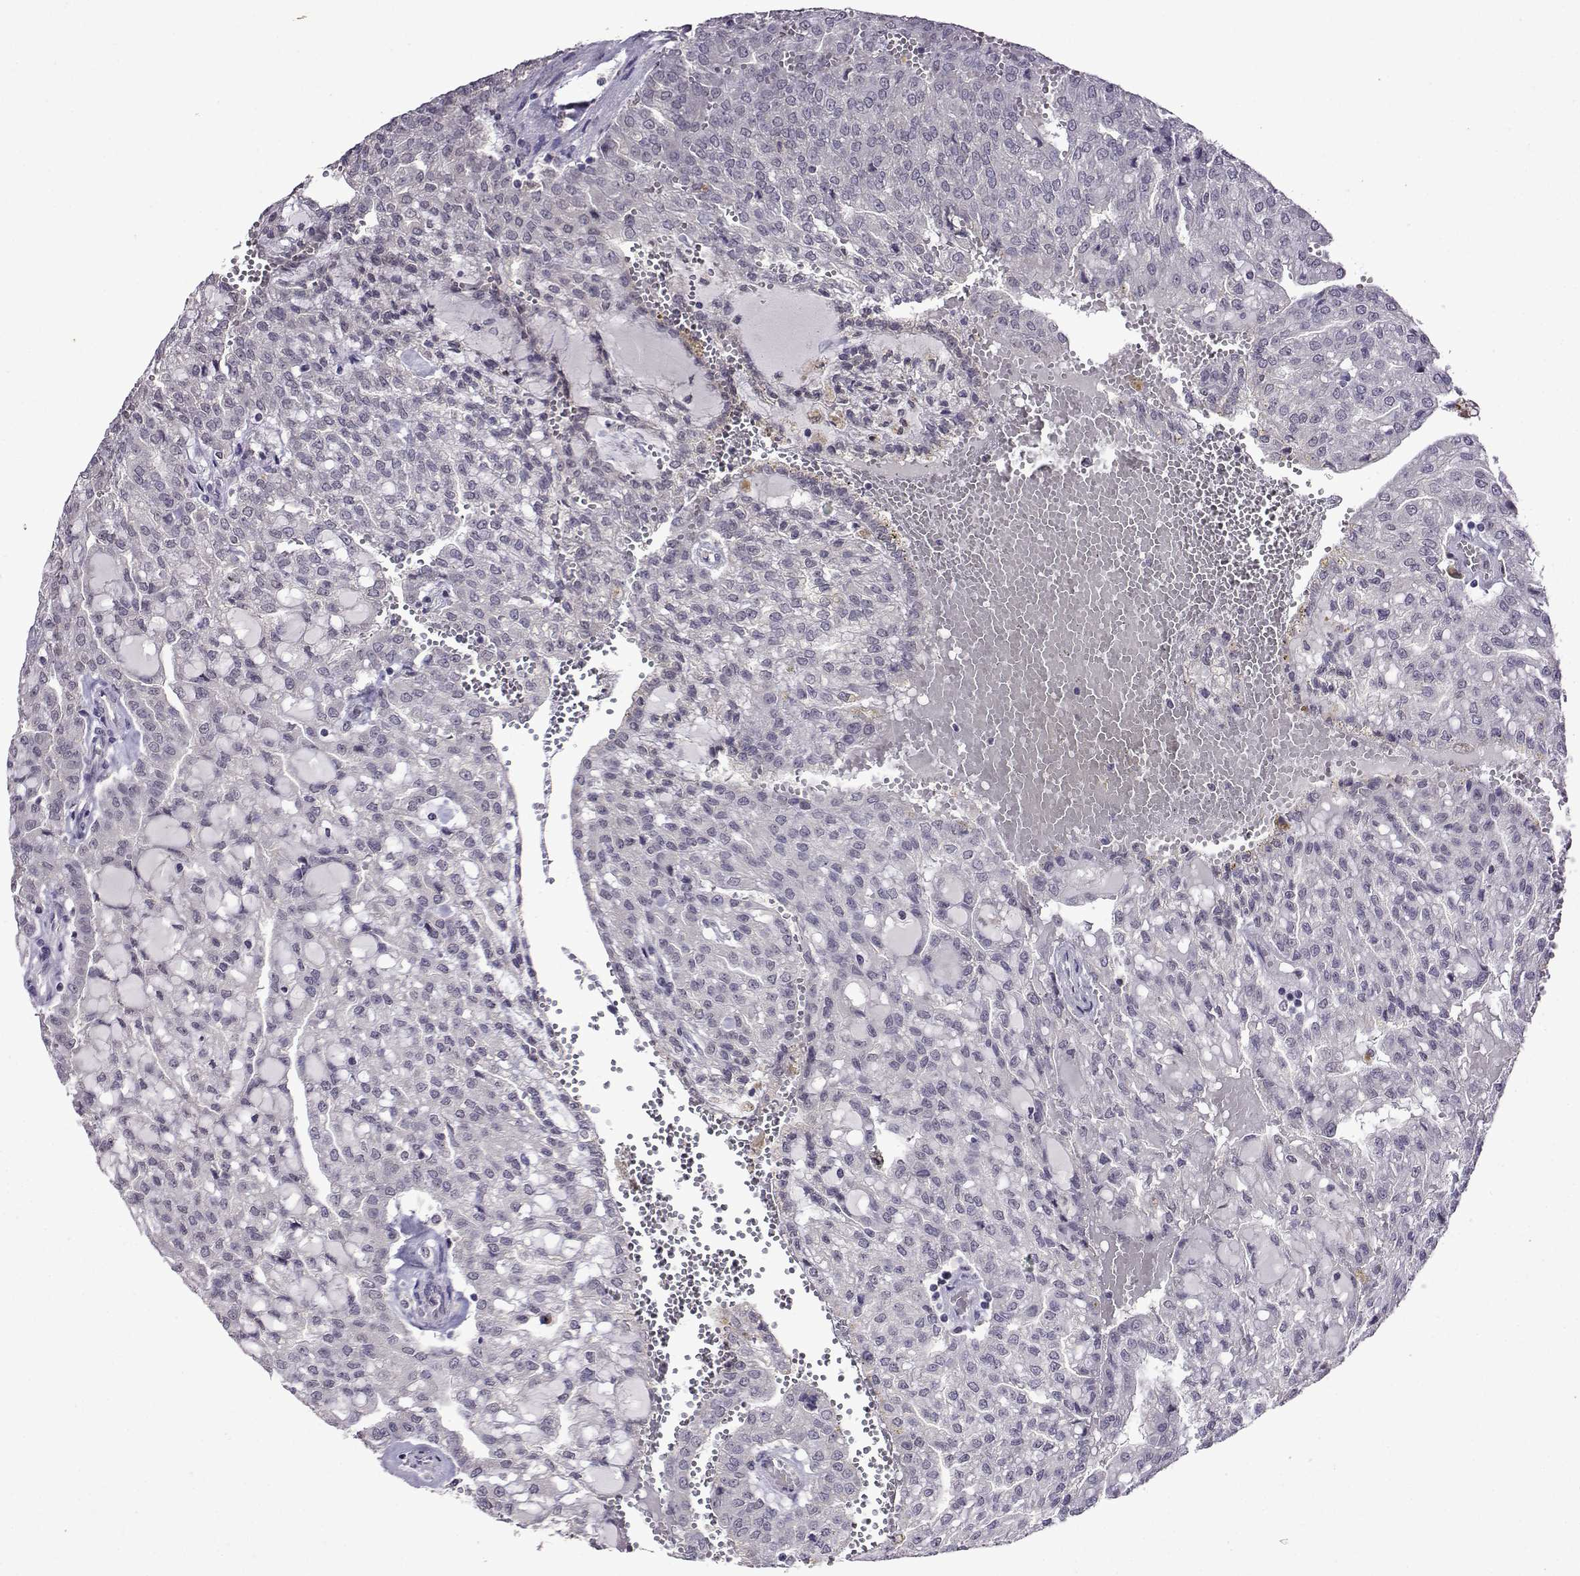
{"staining": {"intensity": "negative", "quantity": "none", "location": "none"}, "tissue": "renal cancer", "cell_type": "Tumor cells", "image_type": "cancer", "snomed": [{"axis": "morphology", "description": "Adenocarcinoma, NOS"}, {"axis": "topography", "description": "Kidney"}], "caption": "This is an immunohistochemistry (IHC) image of human renal cancer. There is no expression in tumor cells.", "gene": "CCL28", "patient": {"sex": "male", "age": 63}}